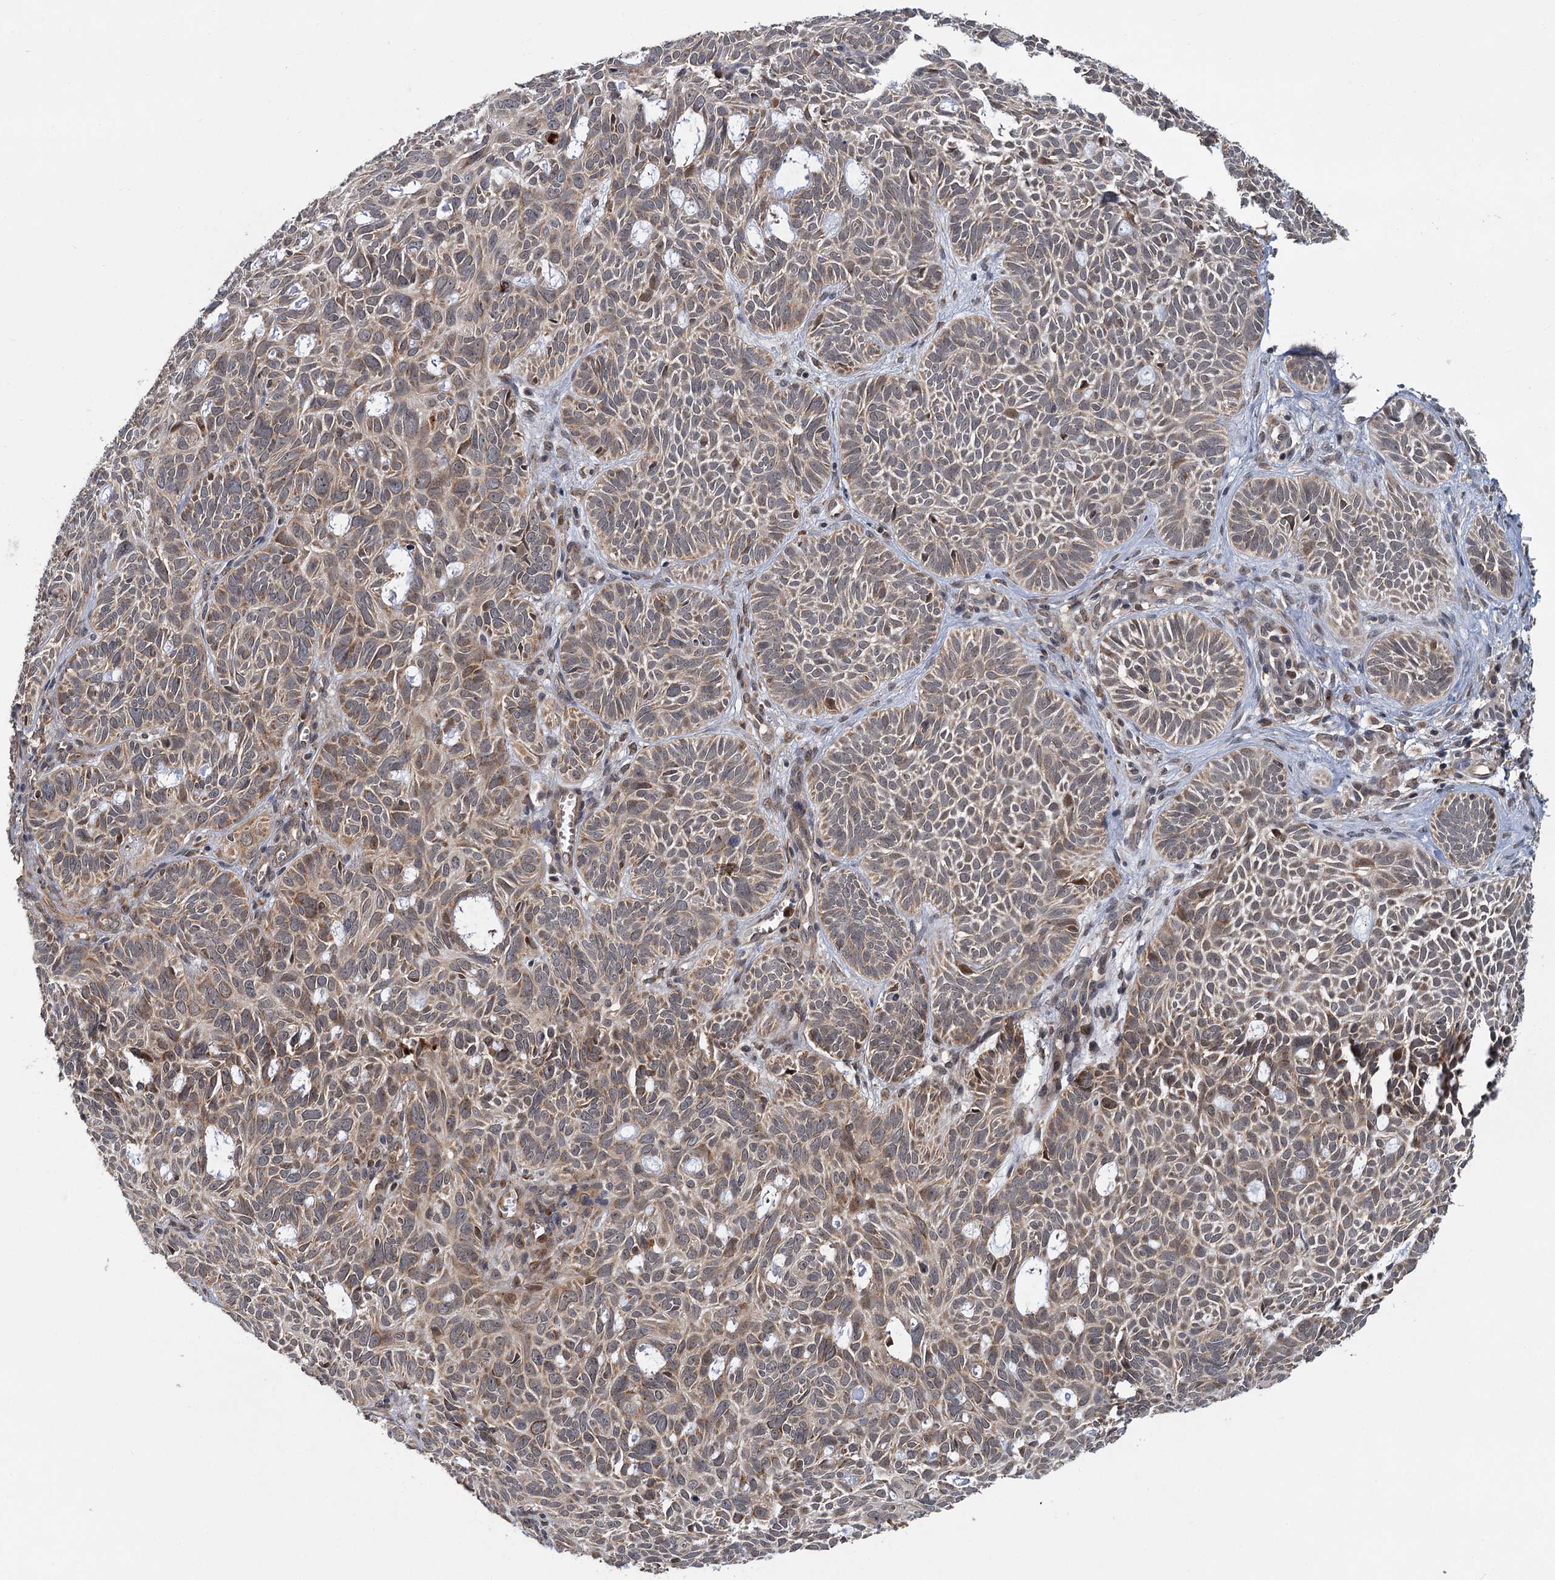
{"staining": {"intensity": "moderate", "quantity": ">75%", "location": "cytoplasmic/membranous"}, "tissue": "skin cancer", "cell_type": "Tumor cells", "image_type": "cancer", "snomed": [{"axis": "morphology", "description": "Basal cell carcinoma"}, {"axis": "topography", "description": "Skin"}], "caption": "IHC of basal cell carcinoma (skin) exhibits medium levels of moderate cytoplasmic/membranous staining in approximately >75% of tumor cells. (Brightfield microscopy of DAB IHC at high magnification).", "gene": "APBA2", "patient": {"sex": "male", "age": 69}}